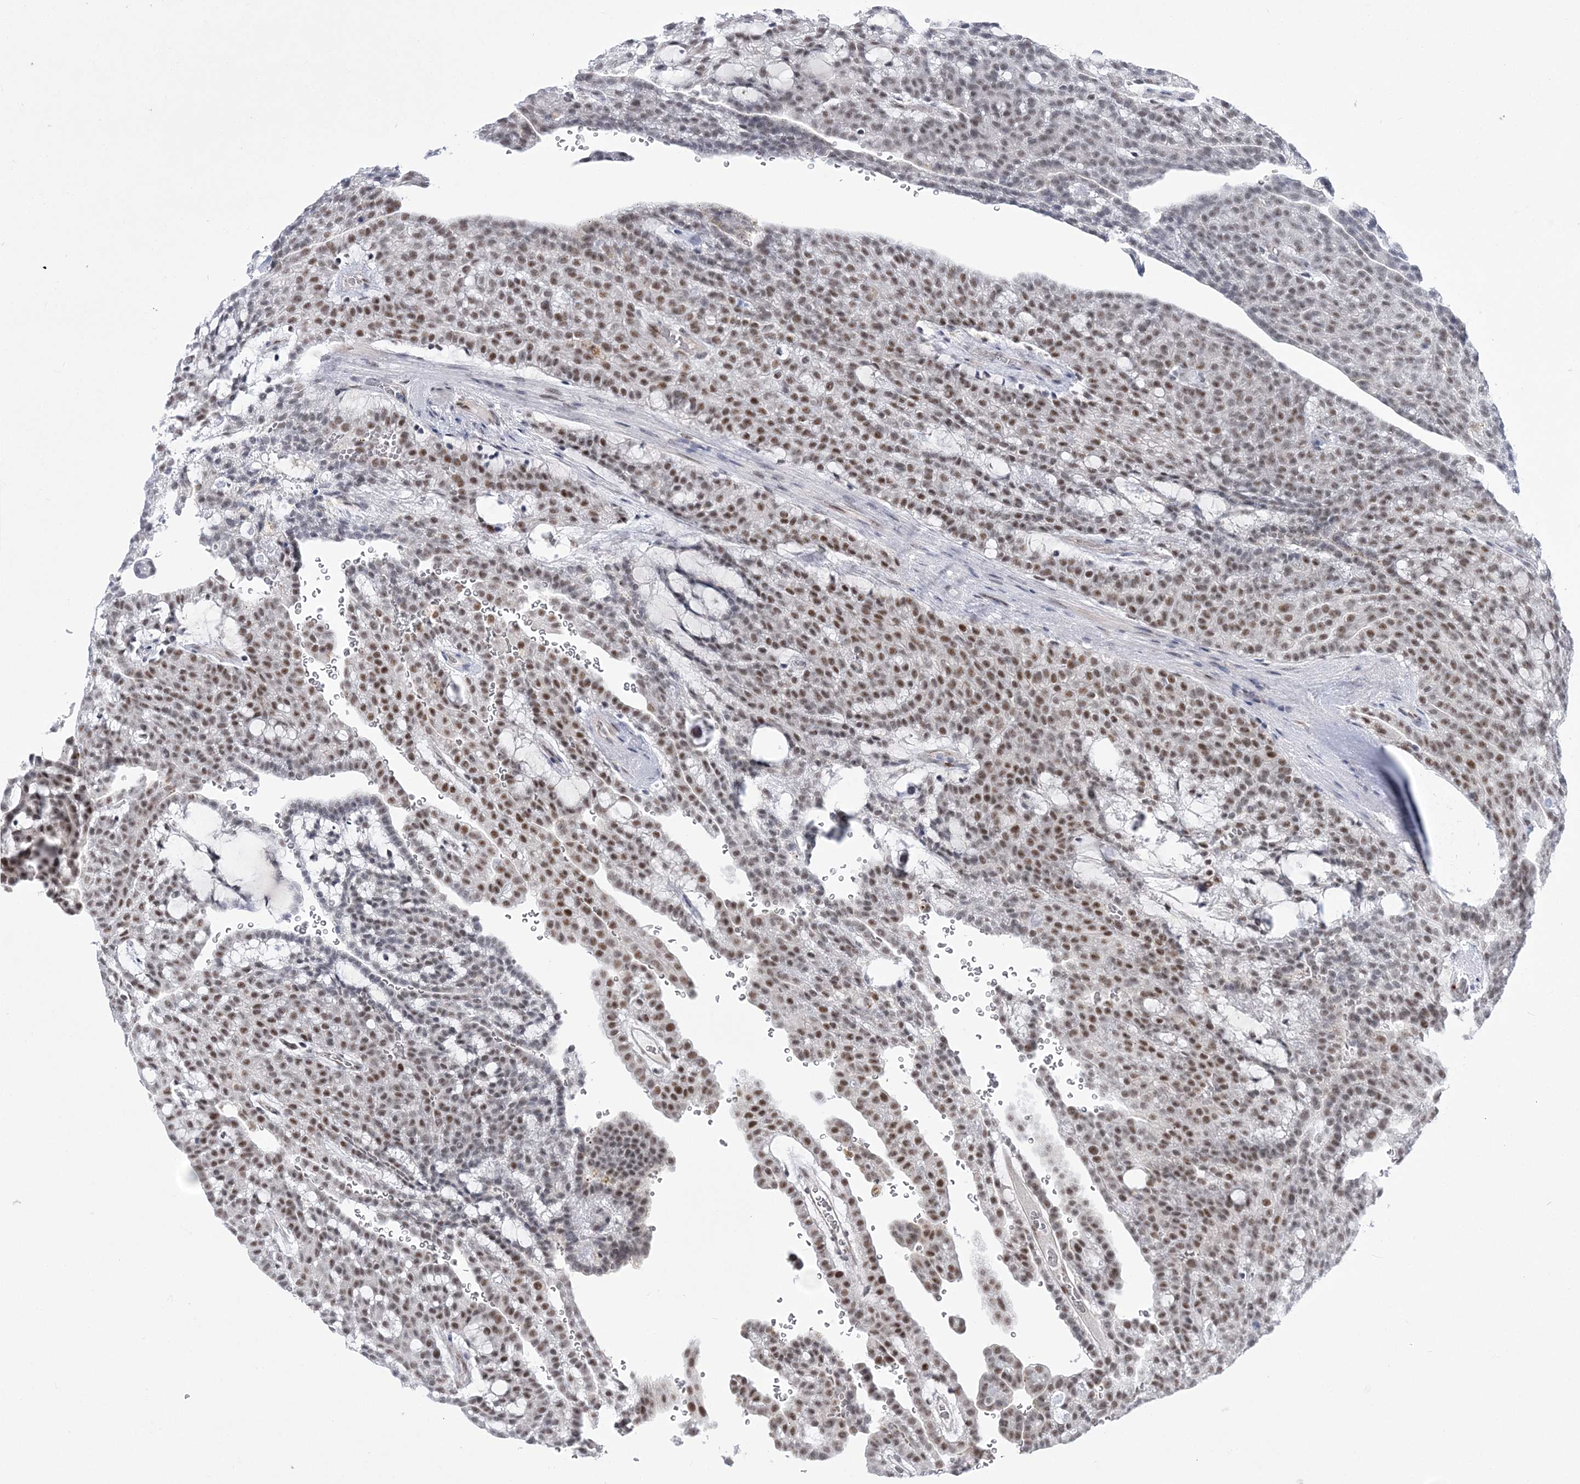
{"staining": {"intensity": "moderate", "quantity": "25%-75%", "location": "nuclear"}, "tissue": "renal cancer", "cell_type": "Tumor cells", "image_type": "cancer", "snomed": [{"axis": "morphology", "description": "Adenocarcinoma, NOS"}, {"axis": "topography", "description": "Kidney"}], "caption": "Protein expression analysis of human renal cancer (adenocarcinoma) reveals moderate nuclear expression in about 25%-75% of tumor cells.", "gene": "NSUN2", "patient": {"sex": "male", "age": 63}}